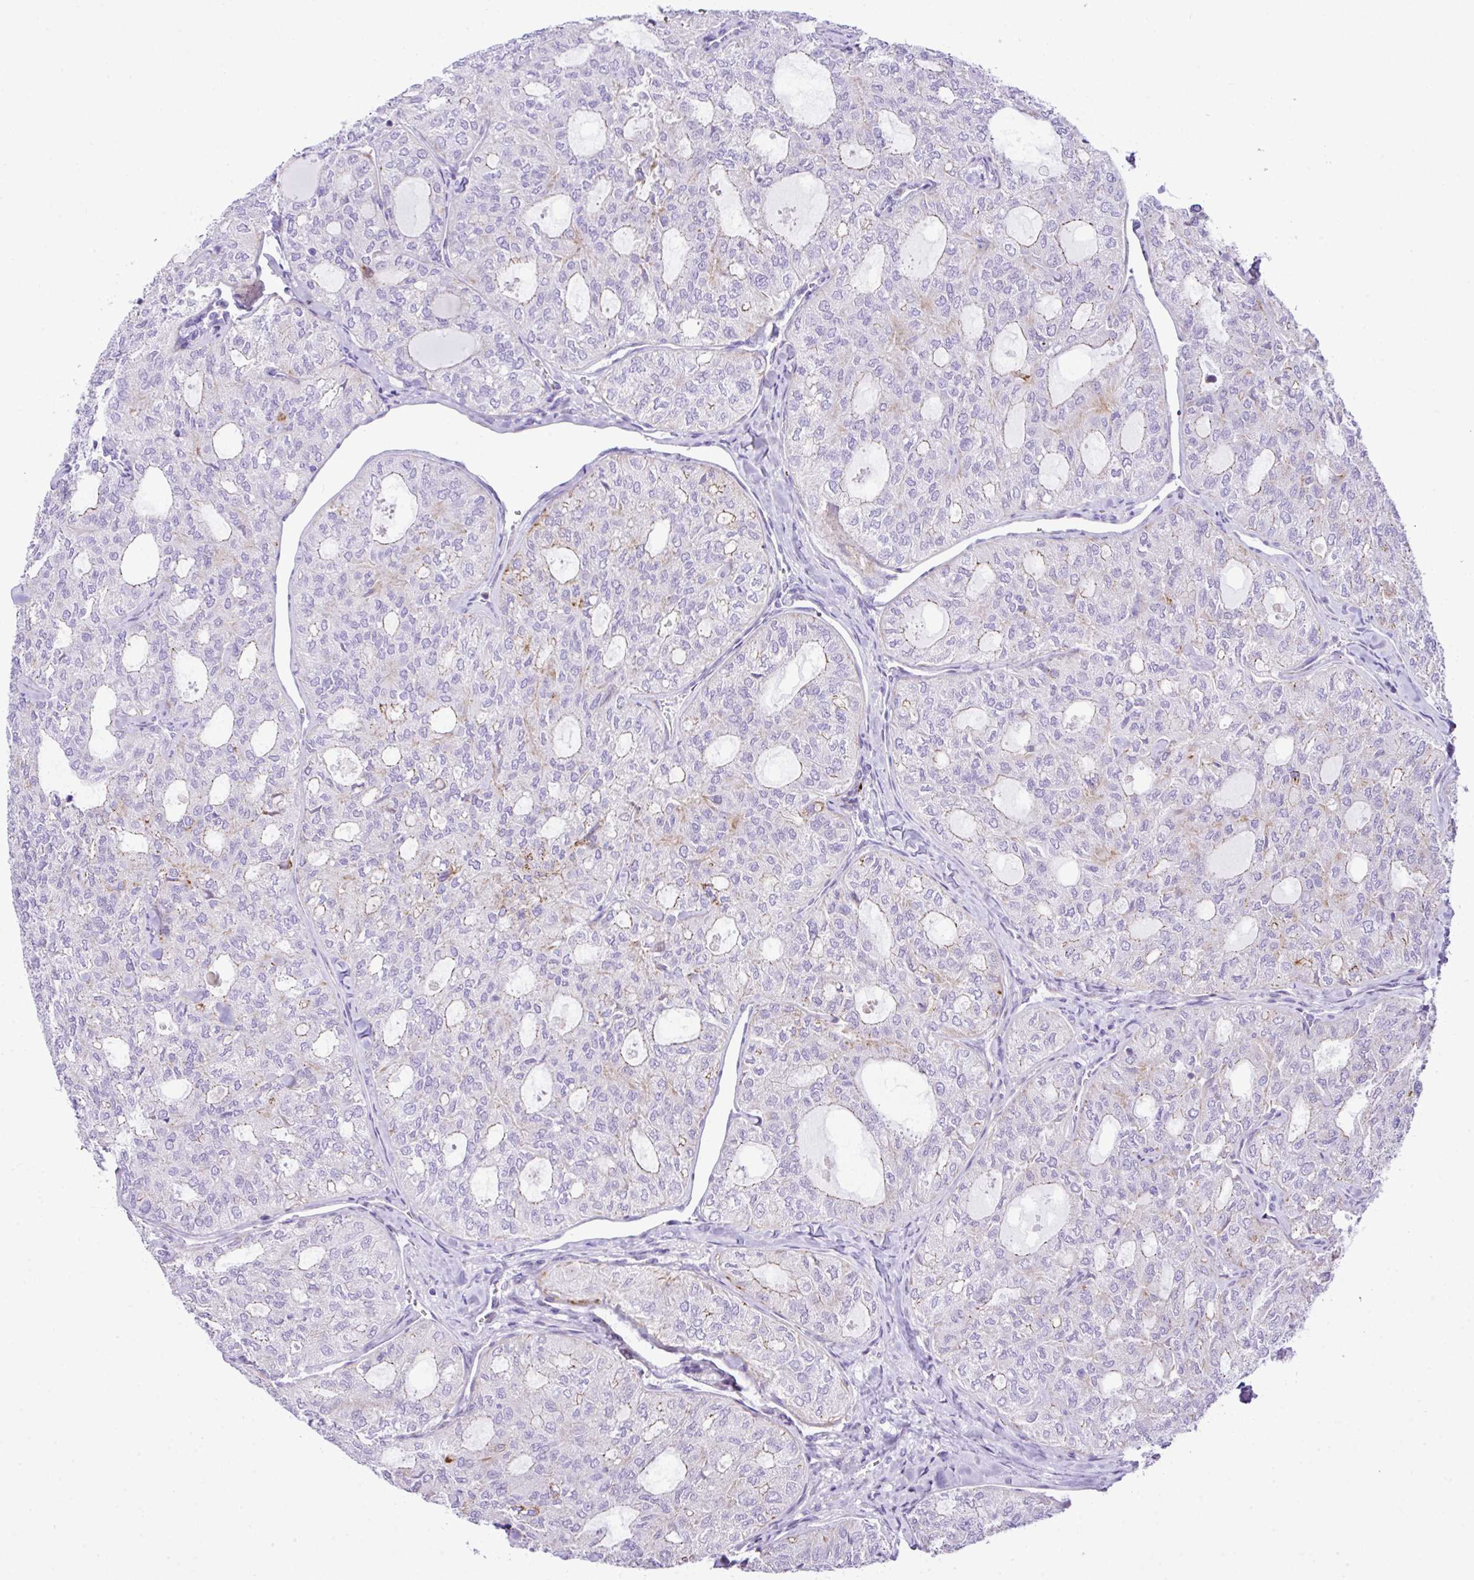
{"staining": {"intensity": "moderate", "quantity": "<25%", "location": "cytoplasmic/membranous"}, "tissue": "thyroid cancer", "cell_type": "Tumor cells", "image_type": "cancer", "snomed": [{"axis": "morphology", "description": "Follicular adenoma carcinoma, NOS"}, {"axis": "topography", "description": "Thyroid gland"}], "caption": "An IHC histopathology image of neoplastic tissue is shown. Protein staining in brown highlights moderate cytoplasmic/membranous positivity in thyroid cancer within tumor cells.", "gene": "RCAN2", "patient": {"sex": "male", "age": 75}}